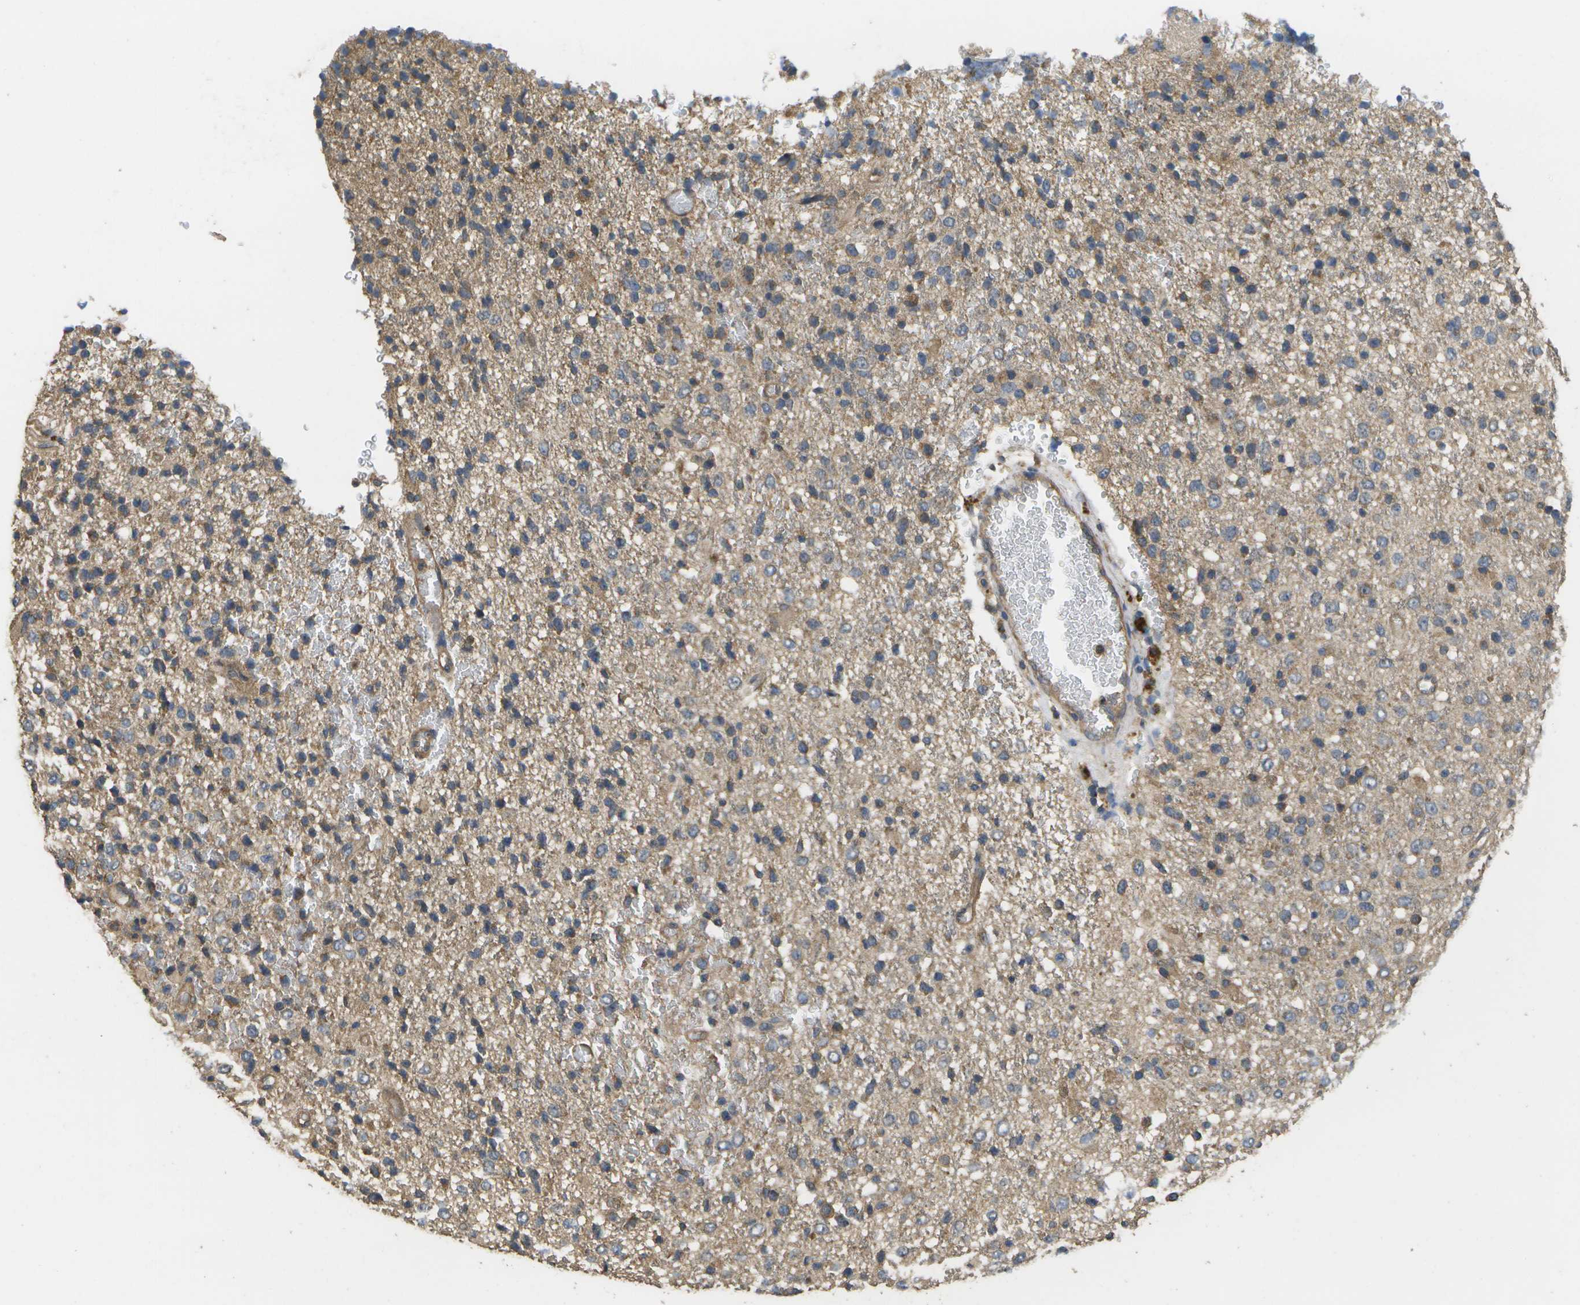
{"staining": {"intensity": "weak", "quantity": ">75%", "location": "cytoplasmic/membranous"}, "tissue": "glioma", "cell_type": "Tumor cells", "image_type": "cancer", "snomed": [{"axis": "morphology", "description": "Glioma, malignant, High grade"}, {"axis": "topography", "description": "pancreas cauda"}], "caption": "Tumor cells reveal weak cytoplasmic/membranous expression in about >75% of cells in malignant glioma (high-grade). (DAB IHC with brightfield microscopy, high magnification).", "gene": "SACS", "patient": {"sex": "male", "age": 60}}